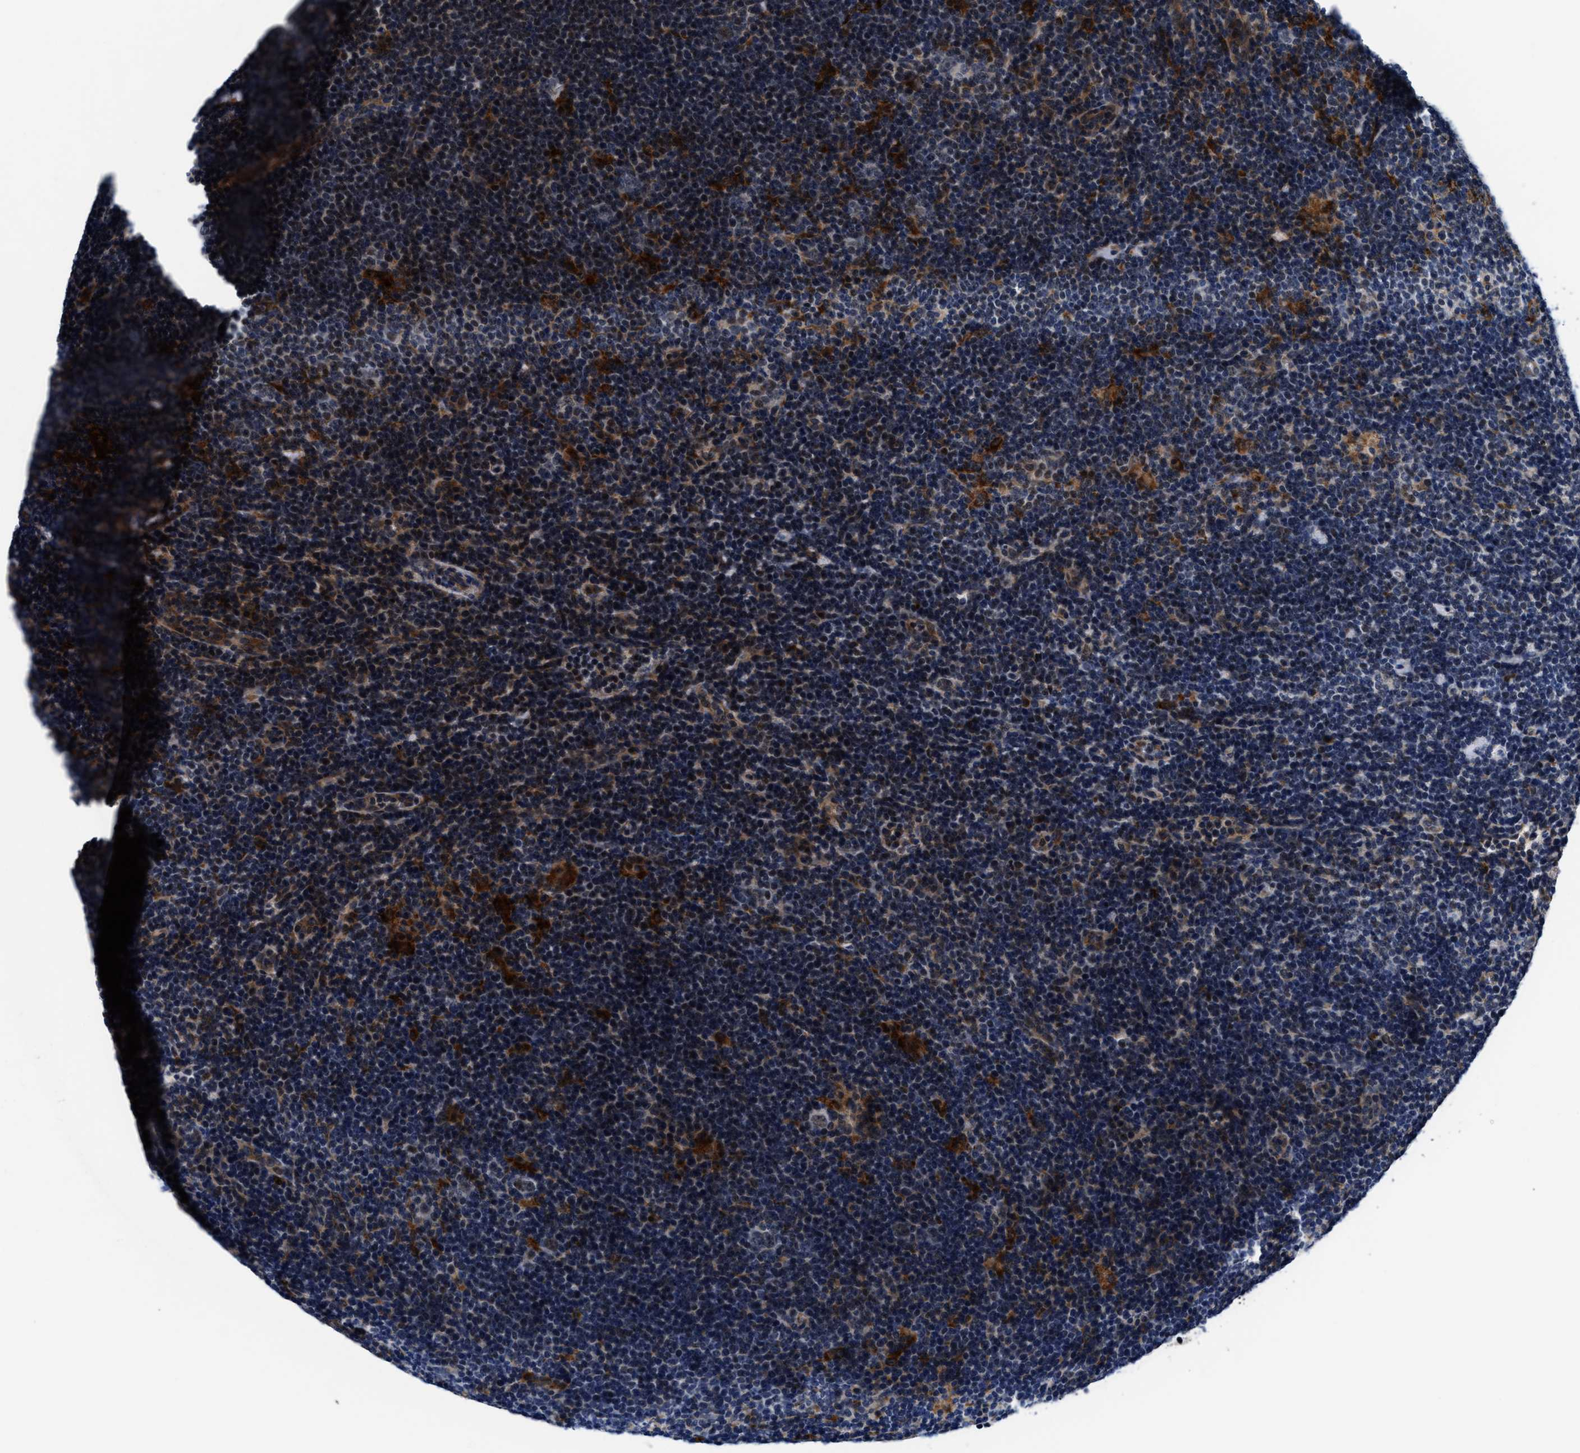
{"staining": {"intensity": "negative", "quantity": "none", "location": "none"}, "tissue": "lymphoma", "cell_type": "Tumor cells", "image_type": "cancer", "snomed": [{"axis": "morphology", "description": "Hodgkin's disease, NOS"}, {"axis": "topography", "description": "Lymph node"}], "caption": "Image shows no significant protein positivity in tumor cells of lymphoma. (DAB (3,3'-diaminobenzidine) immunohistochemistry (IHC) visualized using brightfield microscopy, high magnification).", "gene": "SLC12A2", "patient": {"sex": "female", "age": 57}}